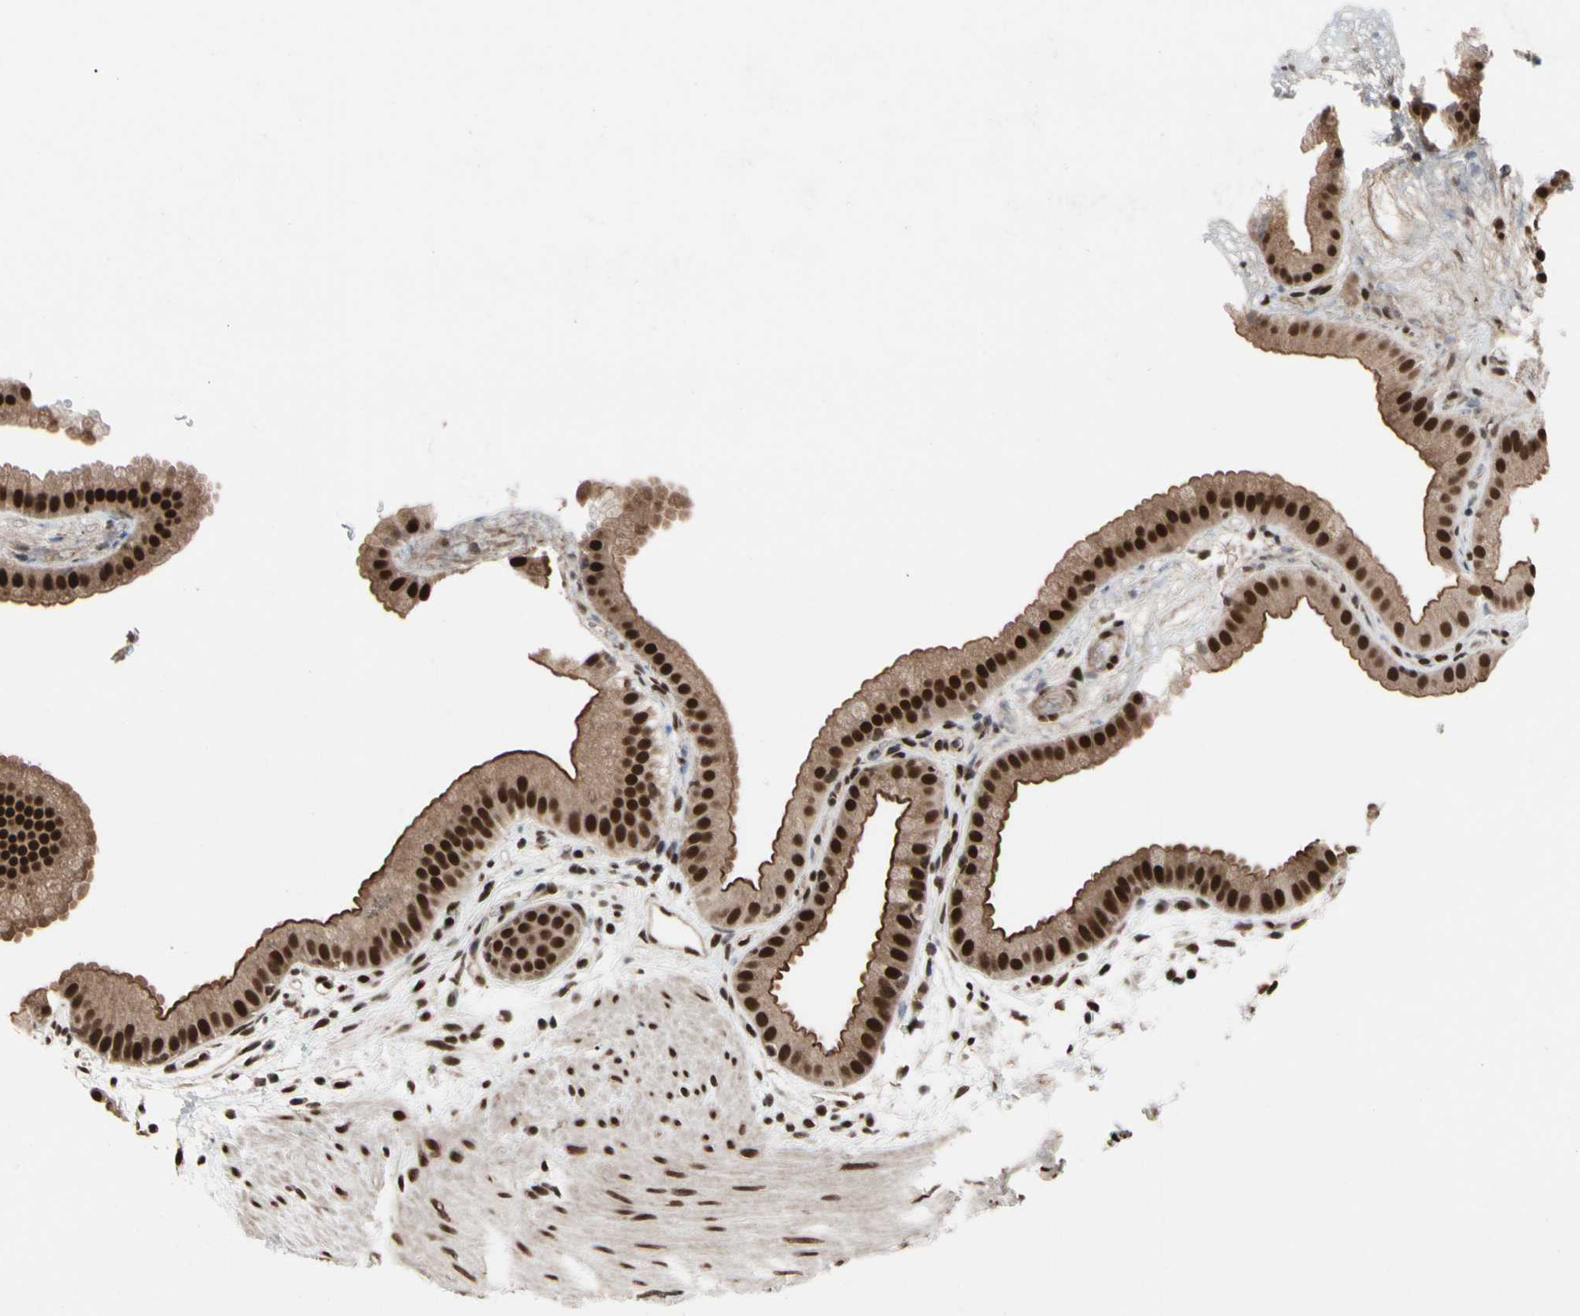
{"staining": {"intensity": "strong", "quantity": ">75%", "location": "cytoplasmic/membranous,nuclear"}, "tissue": "gallbladder", "cell_type": "Glandular cells", "image_type": "normal", "snomed": [{"axis": "morphology", "description": "Normal tissue, NOS"}, {"axis": "topography", "description": "Gallbladder"}], "caption": "Strong cytoplasmic/membranous,nuclear protein positivity is present in approximately >75% of glandular cells in gallbladder. (DAB (3,3'-diaminobenzidine) IHC, brown staining for protein, blue staining for nuclei).", "gene": "FAM98B", "patient": {"sex": "female", "age": 64}}